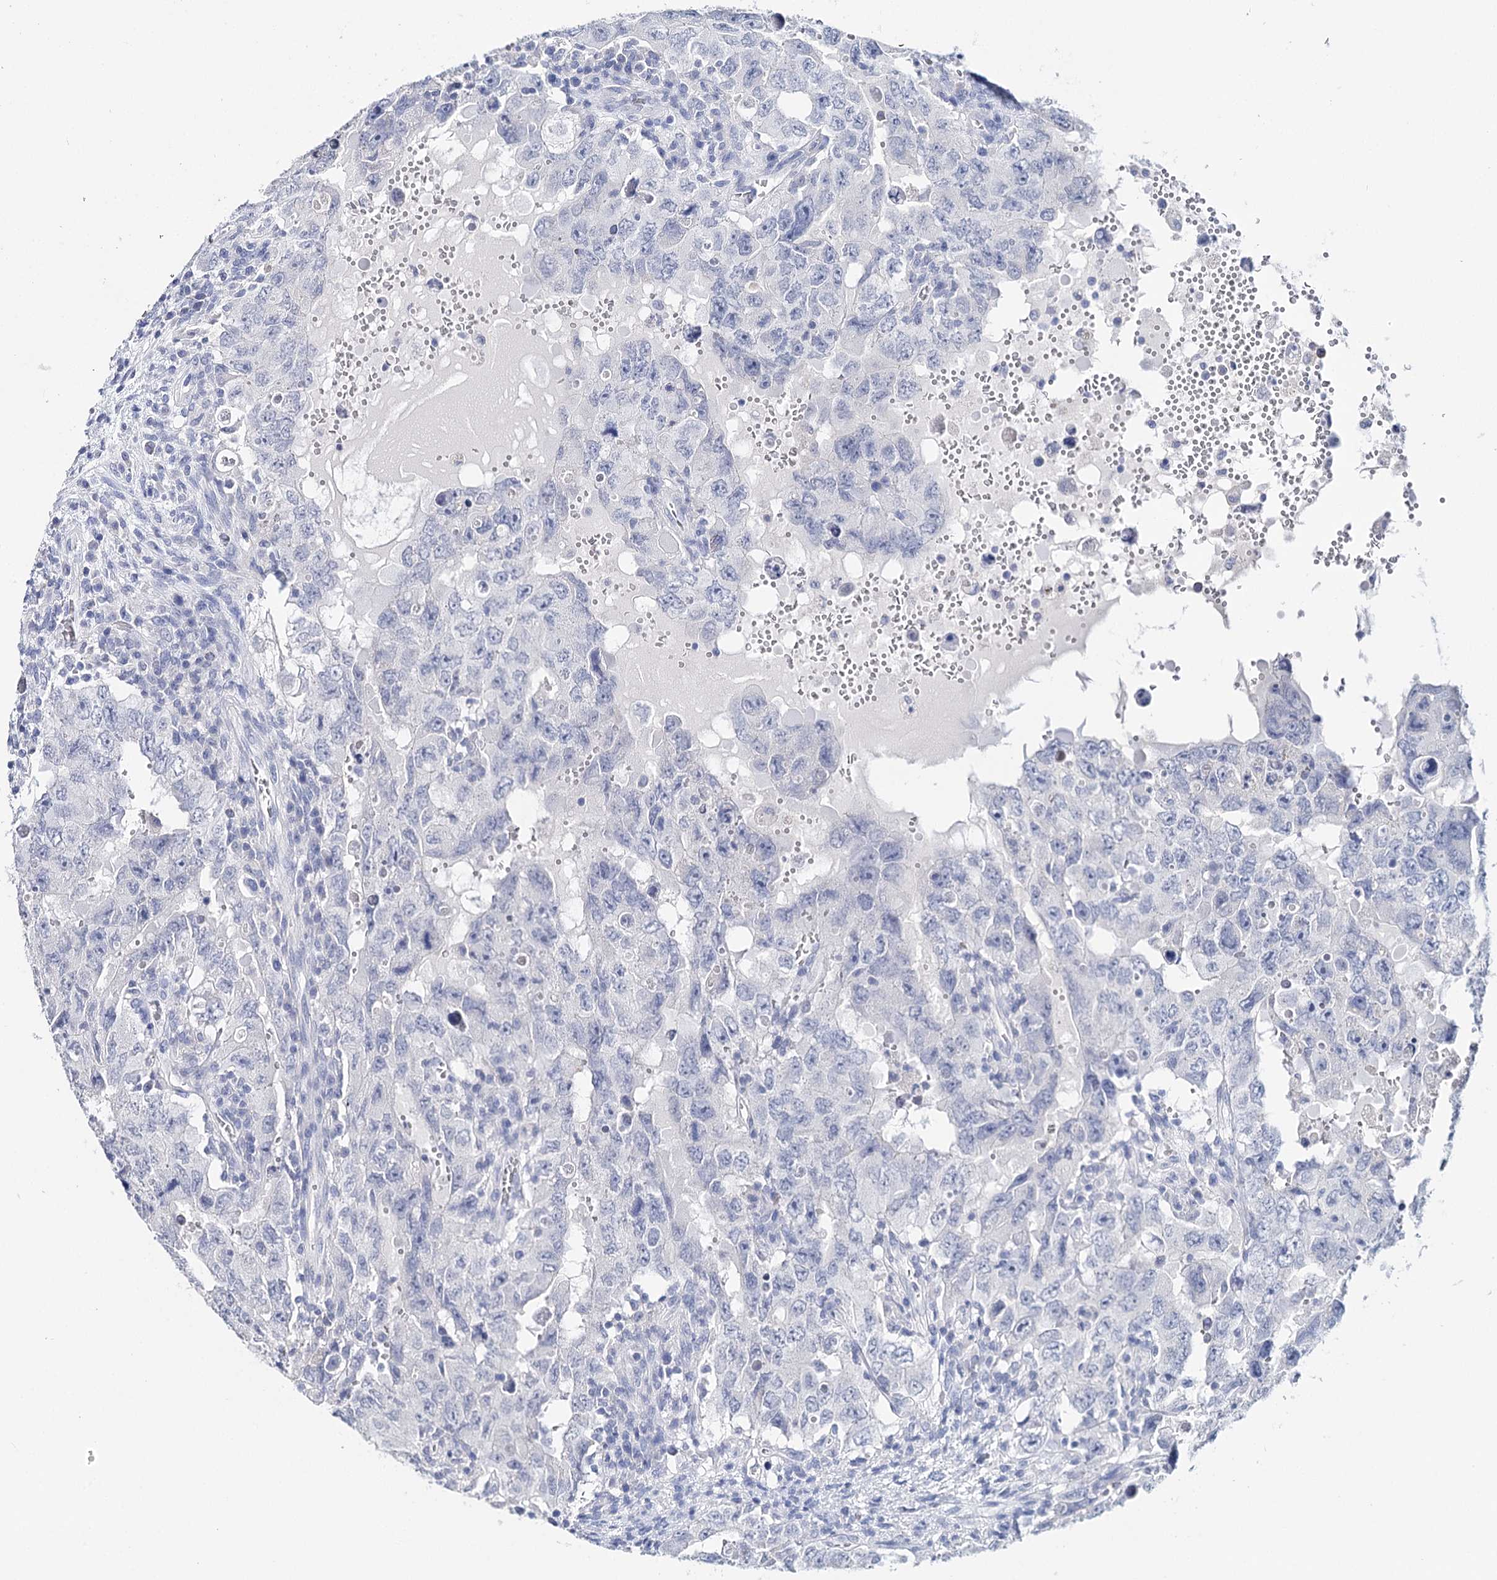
{"staining": {"intensity": "negative", "quantity": "none", "location": "none"}, "tissue": "testis cancer", "cell_type": "Tumor cells", "image_type": "cancer", "snomed": [{"axis": "morphology", "description": "Carcinoma, Embryonal, NOS"}, {"axis": "topography", "description": "Testis"}], "caption": "This is an immunohistochemistry photomicrograph of testis cancer (embryonal carcinoma). There is no staining in tumor cells.", "gene": "CEACAM8", "patient": {"sex": "male", "age": 26}}